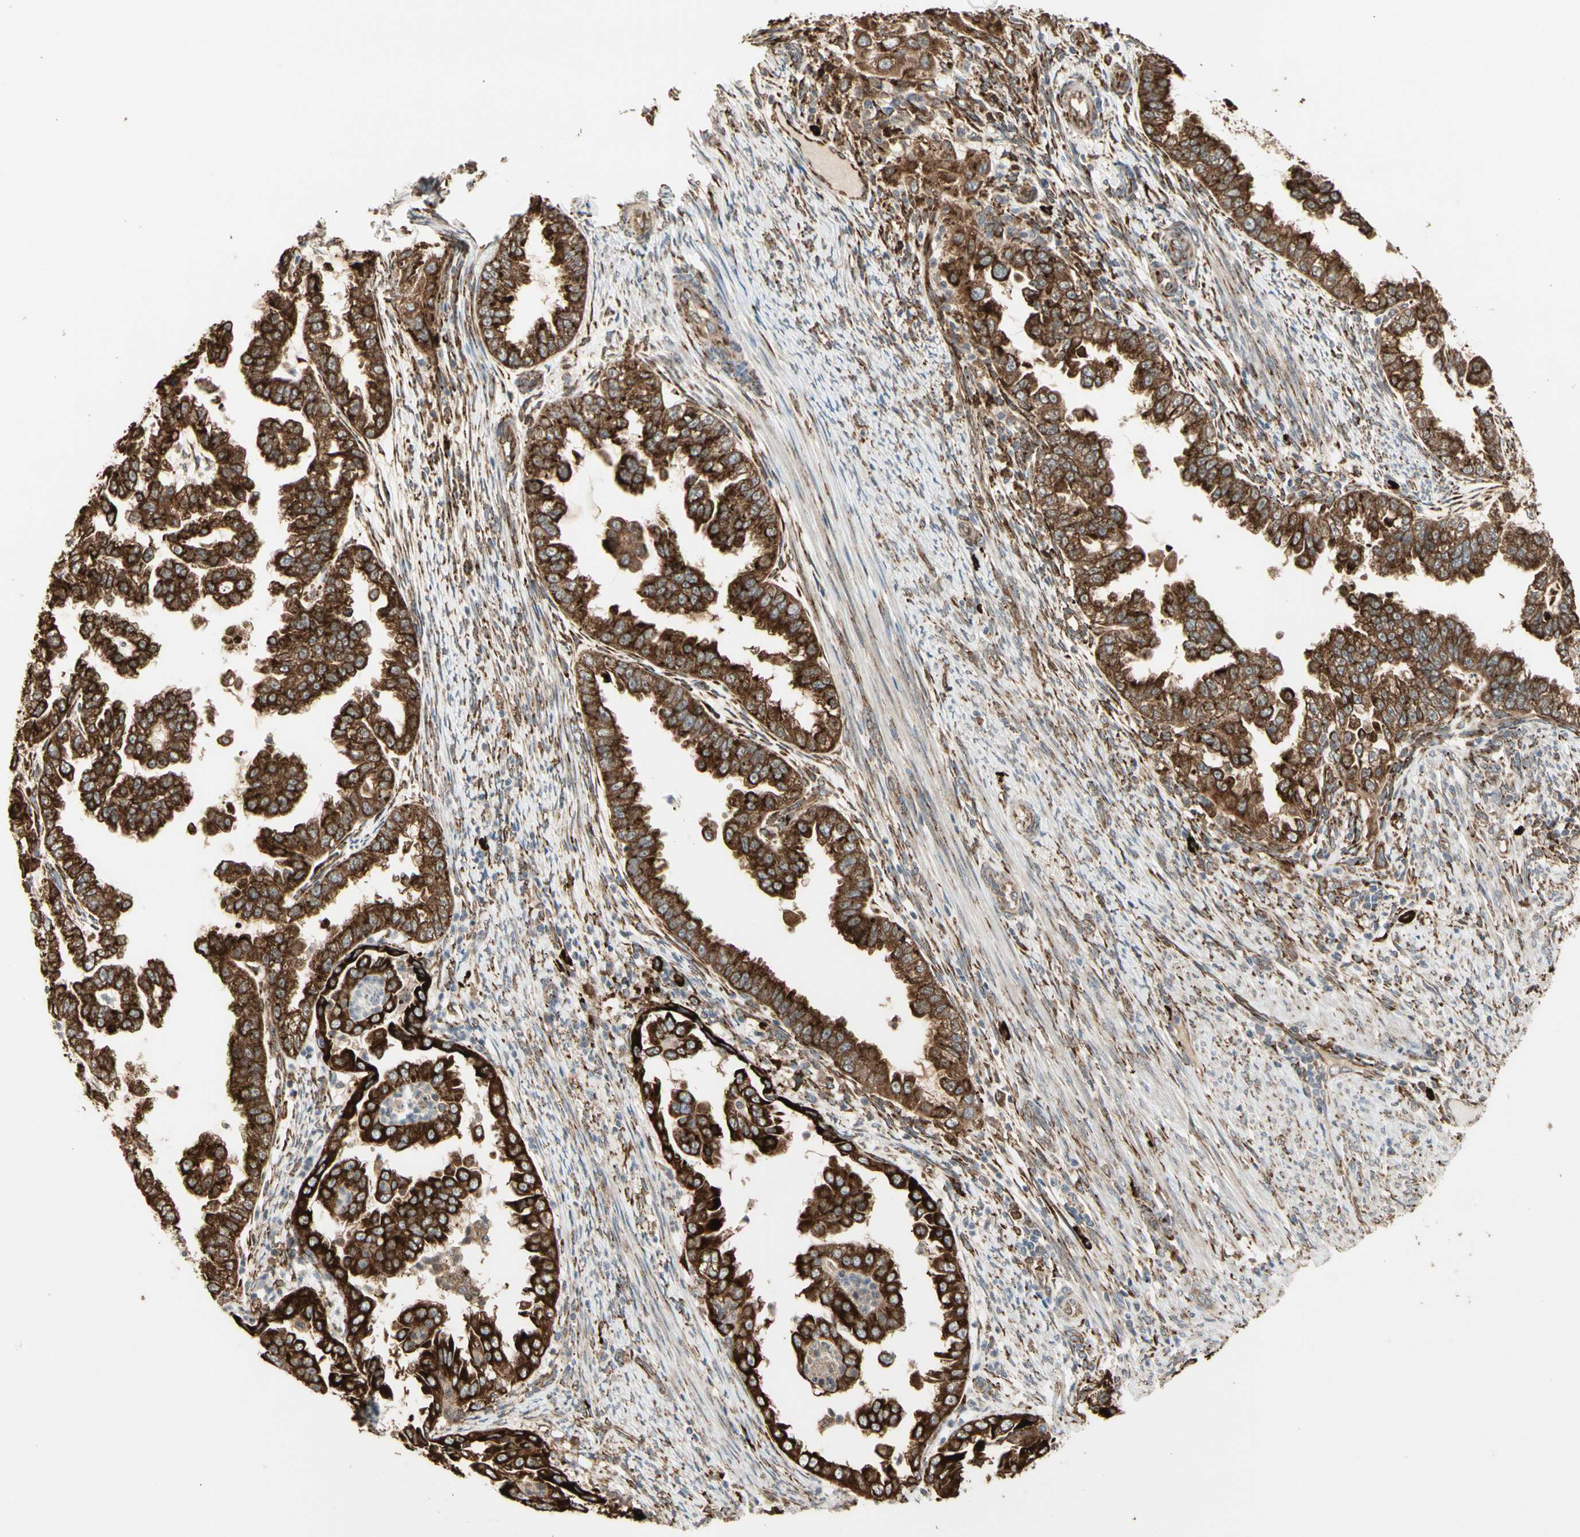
{"staining": {"intensity": "strong", "quantity": ">75%", "location": "cytoplasmic/membranous"}, "tissue": "endometrial cancer", "cell_type": "Tumor cells", "image_type": "cancer", "snomed": [{"axis": "morphology", "description": "Adenocarcinoma, NOS"}, {"axis": "topography", "description": "Endometrium"}], "caption": "Adenocarcinoma (endometrial) stained for a protein (brown) shows strong cytoplasmic/membranous positive staining in approximately >75% of tumor cells.", "gene": "HSP90B1", "patient": {"sex": "female", "age": 85}}